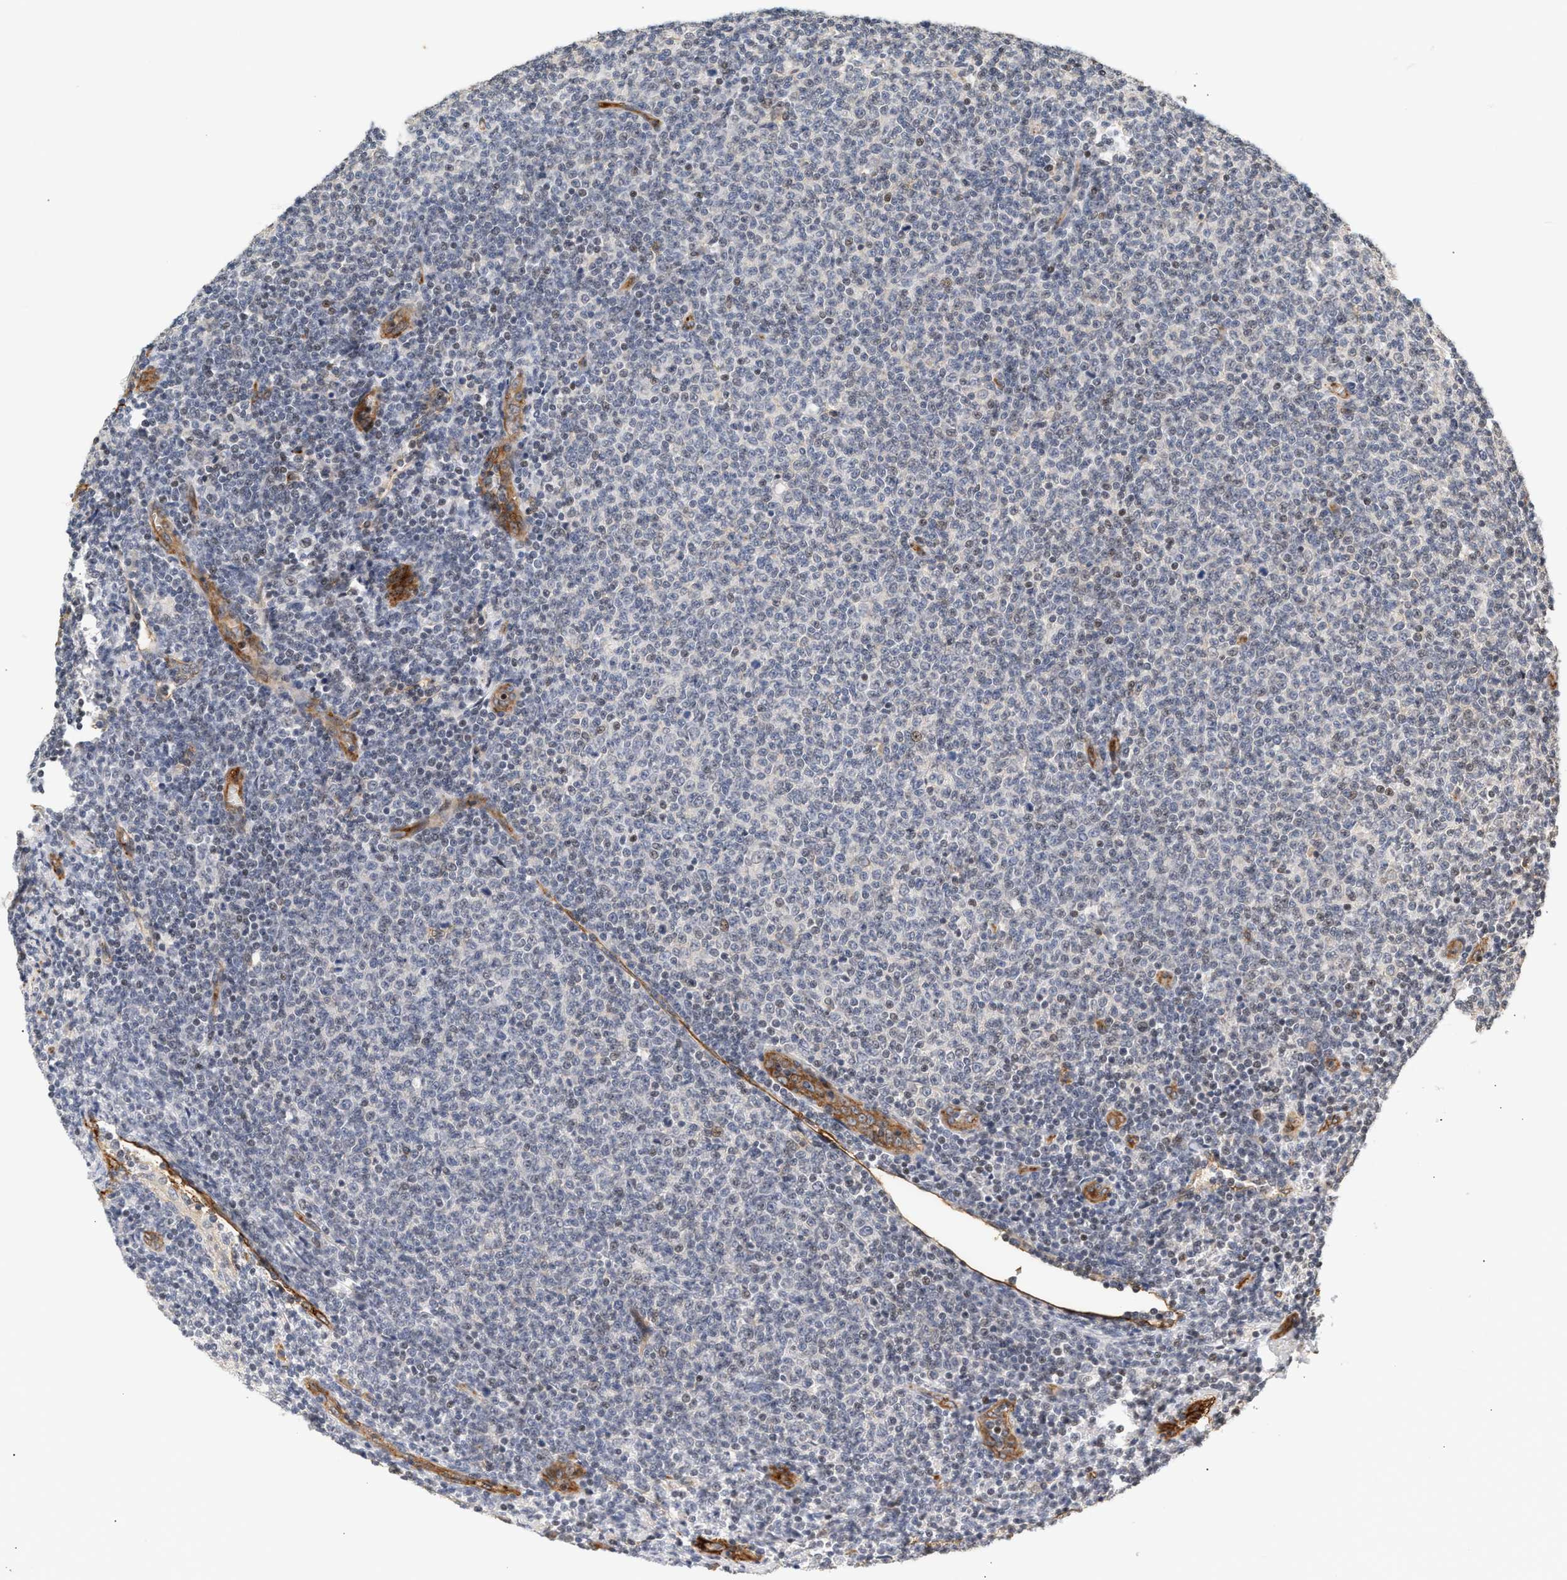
{"staining": {"intensity": "negative", "quantity": "none", "location": "none"}, "tissue": "lymphoma", "cell_type": "Tumor cells", "image_type": "cancer", "snomed": [{"axis": "morphology", "description": "Malignant lymphoma, non-Hodgkin's type, Low grade"}, {"axis": "topography", "description": "Lymph node"}], "caption": "Immunohistochemical staining of lymphoma reveals no significant positivity in tumor cells.", "gene": "PLXND1", "patient": {"sex": "male", "age": 66}}